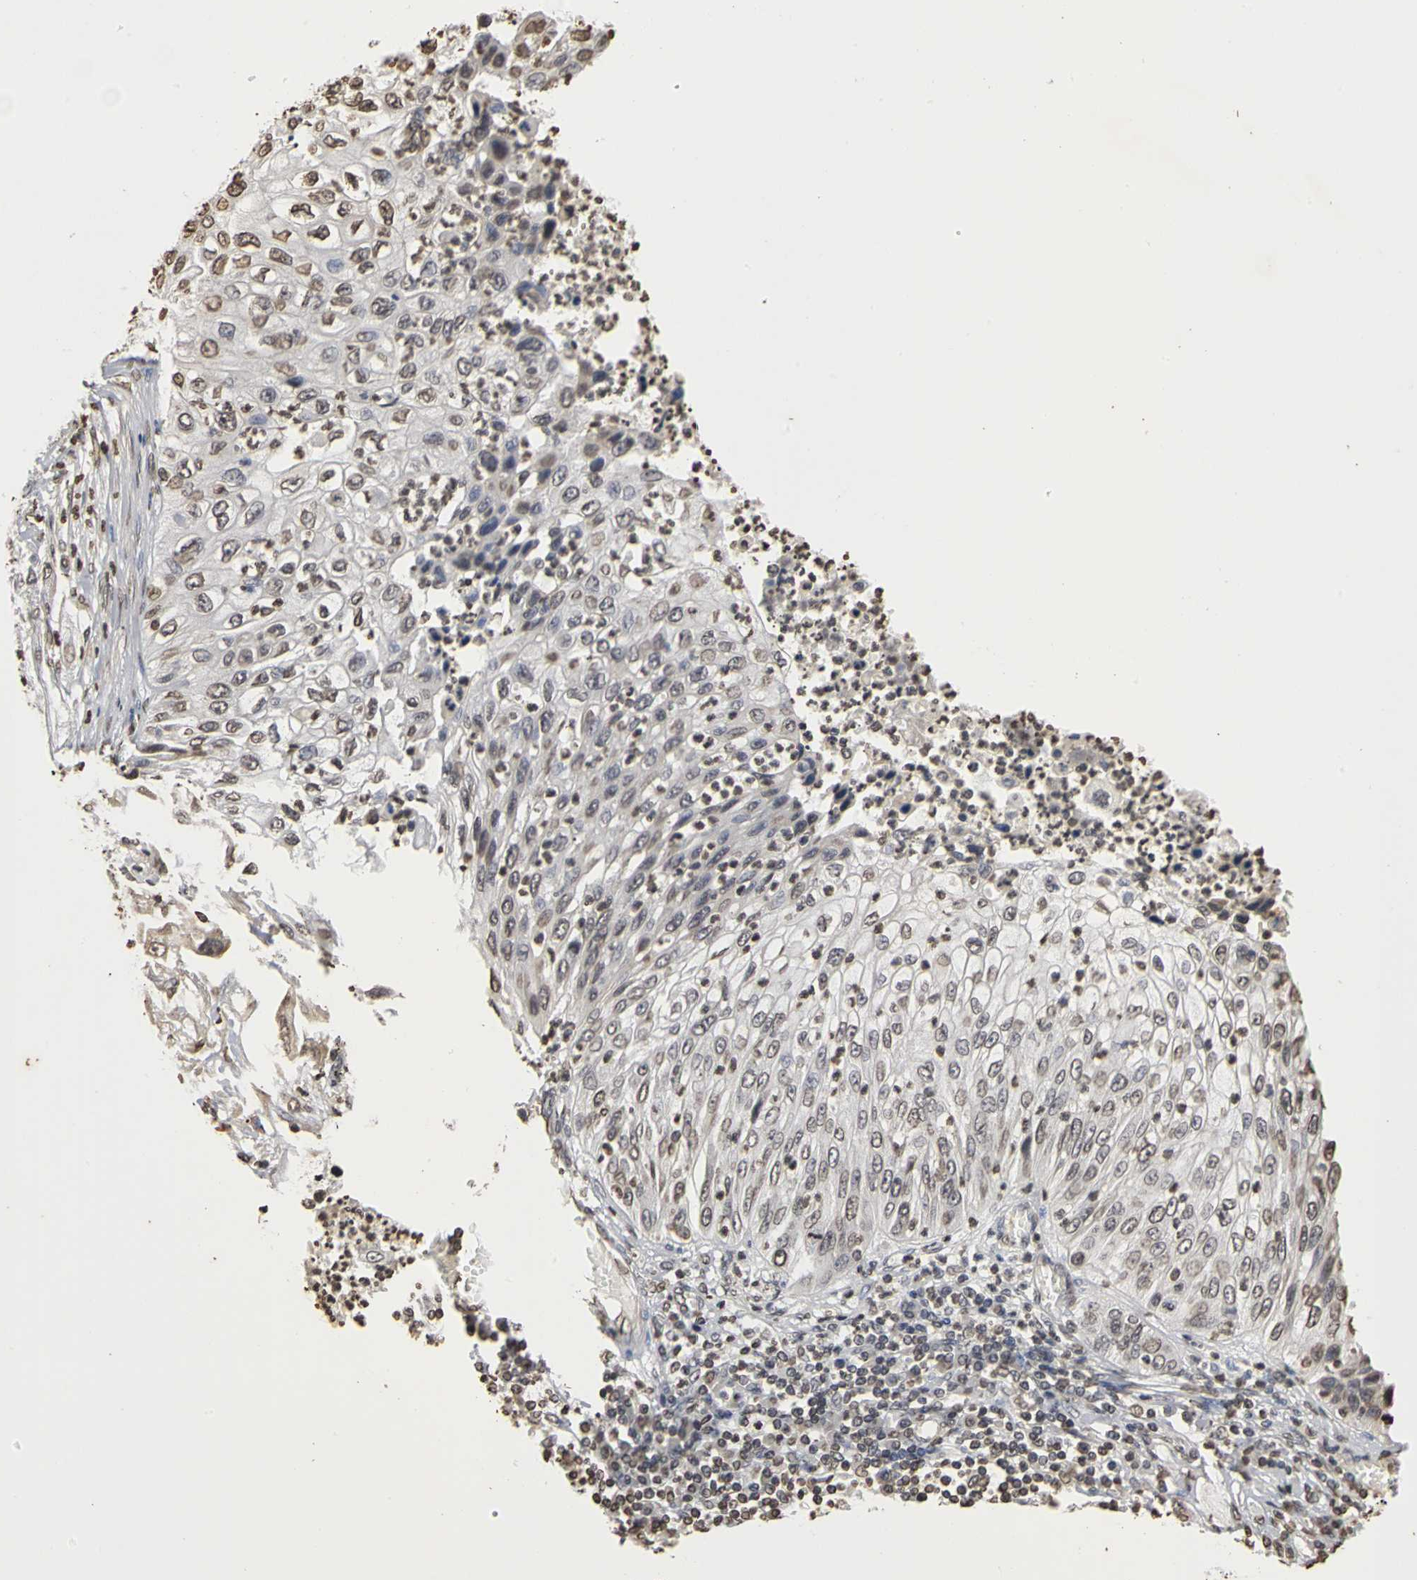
{"staining": {"intensity": "weak", "quantity": "<25%", "location": "nuclear"}, "tissue": "lung cancer", "cell_type": "Tumor cells", "image_type": "cancer", "snomed": [{"axis": "morphology", "description": "Inflammation, NOS"}, {"axis": "morphology", "description": "Squamous cell carcinoma, NOS"}, {"axis": "topography", "description": "Lymph node"}, {"axis": "topography", "description": "Soft tissue"}, {"axis": "topography", "description": "Lung"}], "caption": "An immunohistochemistry image of squamous cell carcinoma (lung) is shown. There is no staining in tumor cells of squamous cell carcinoma (lung).", "gene": "ERCC2", "patient": {"sex": "male", "age": 66}}